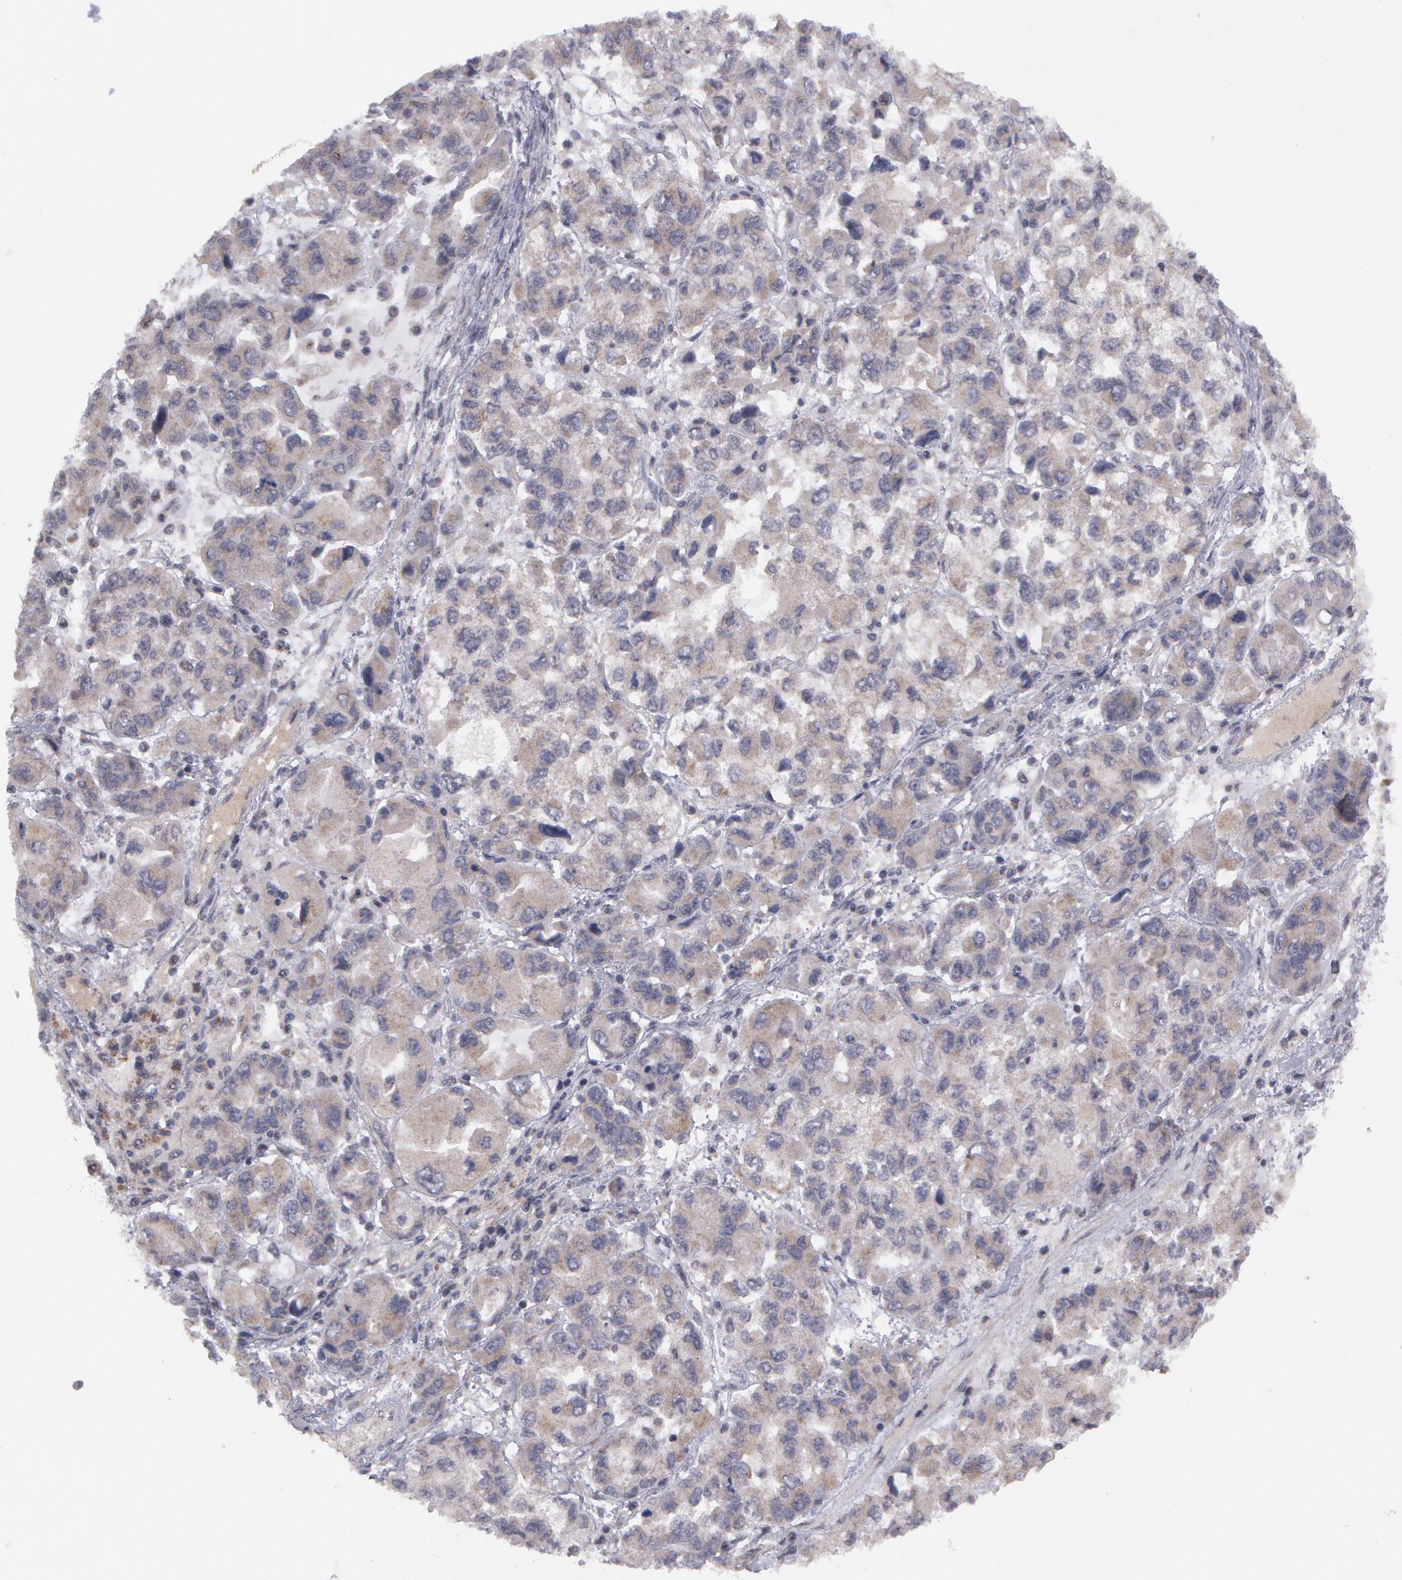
{"staining": {"intensity": "negative", "quantity": "none", "location": "none"}, "tissue": "ovarian cancer", "cell_type": "Tumor cells", "image_type": "cancer", "snomed": [{"axis": "morphology", "description": "Cystadenocarcinoma, serous, NOS"}, {"axis": "topography", "description": "Ovary"}], "caption": "Ovarian serous cystadenocarcinoma was stained to show a protein in brown. There is no significant positivity in tumor cells. (Stains: DAB (3,3'-diaminobenzidine) immunohistochemistry with hematoxylin counter stain, Microscopy: brightfield microscopy at high magnification).", "gene": "STX5", "patient": {"sex": "female", "age": 84}}